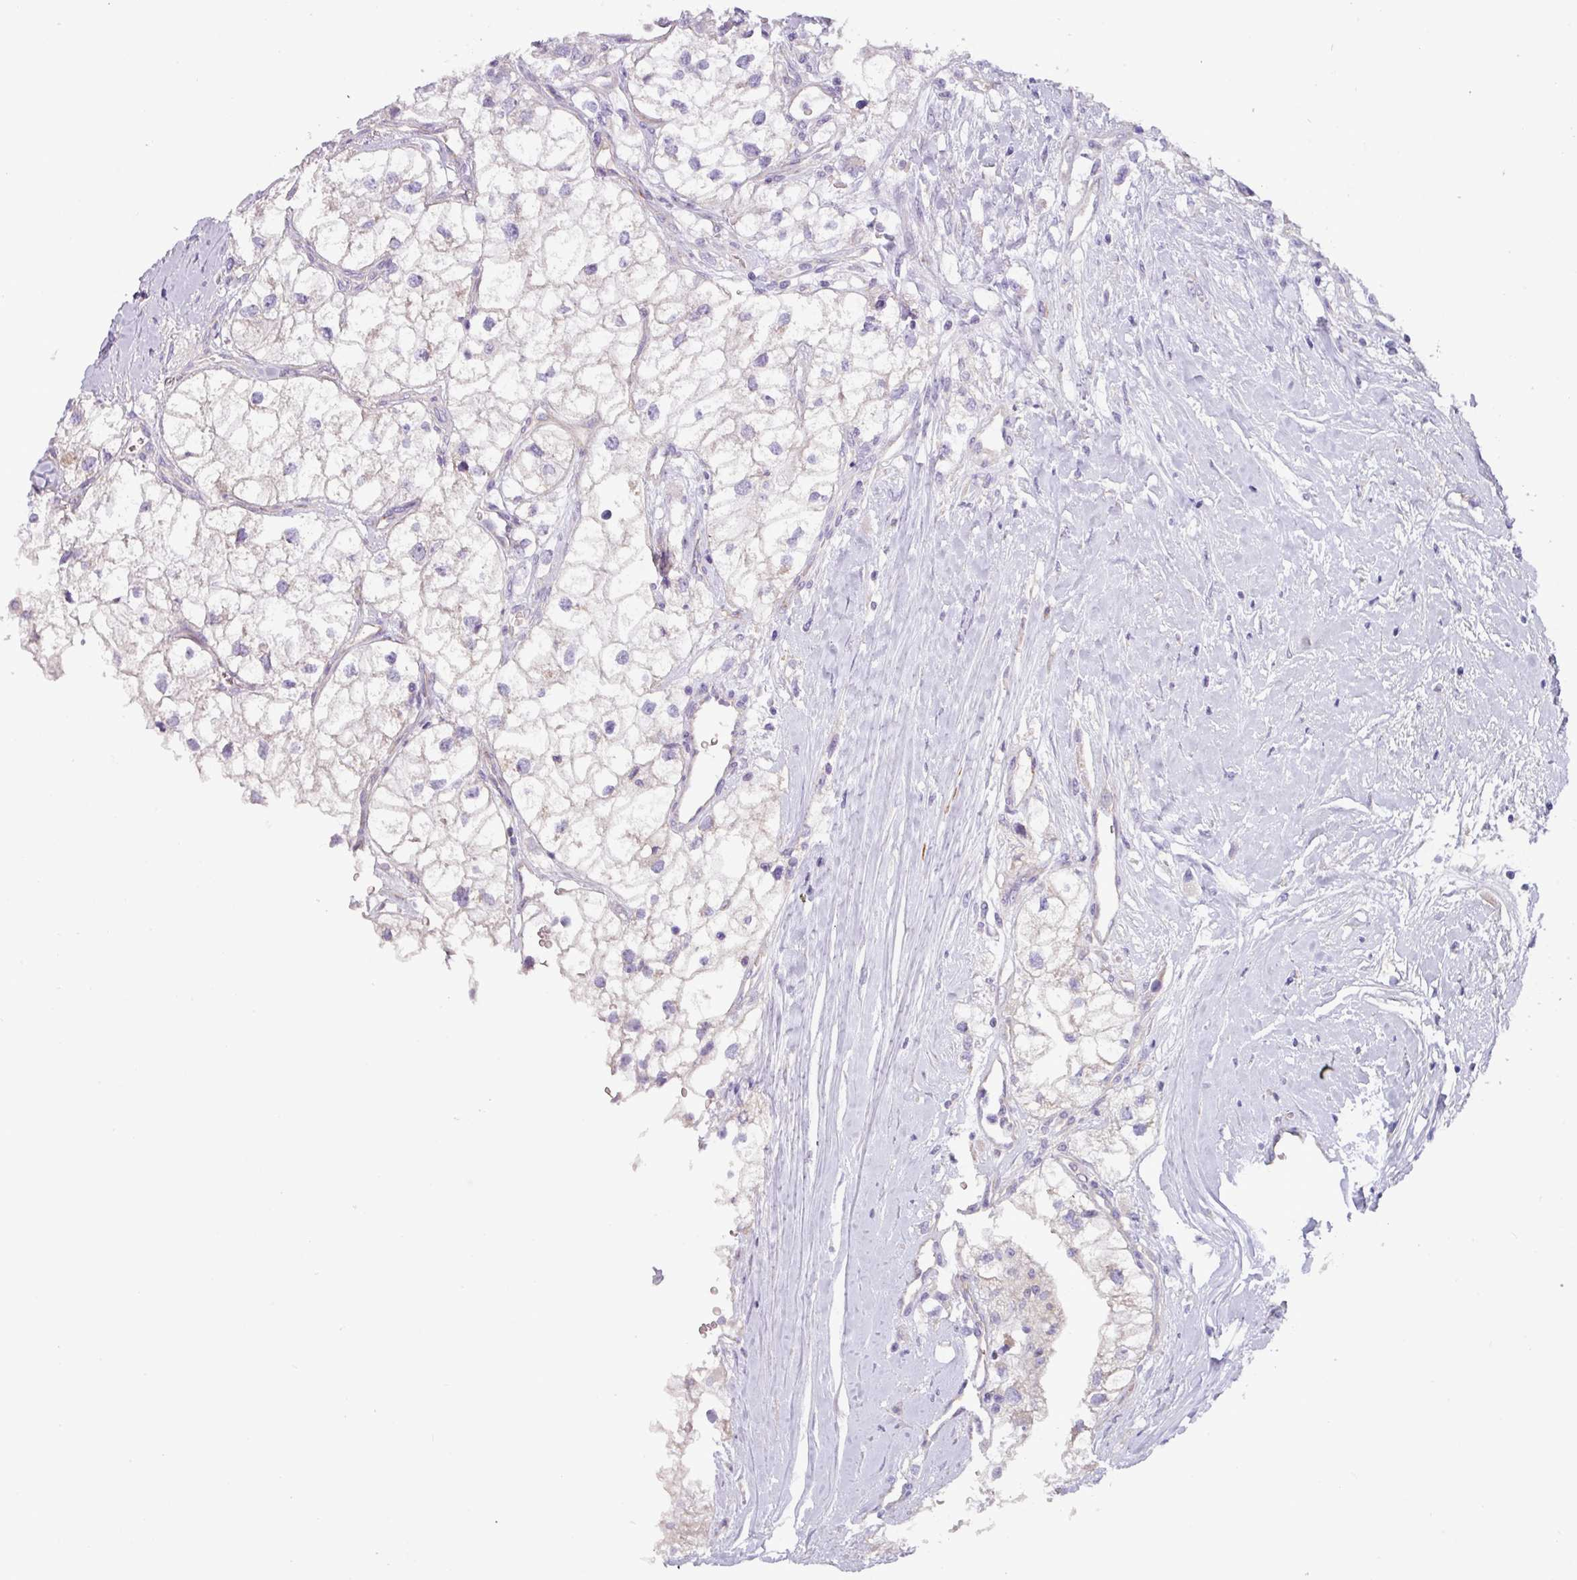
{"staining": {"intensity": "negative", "quantity": "none", "location": "none"}, "tissue": "renal cancer", "cell_type": "Tumor cells", "image_type": "cancer", "snomed": [{"axis": "morphology", "description": "Adenocarcinoma, NOS"}, {"axis": "topography", "description": "Kidney"}], "caption": "Tumor cells show no significant positivity in renal cancer (adenocarcinoma).", "gene": "RGS16", "patient": {"sex": "male", "age": 59}}